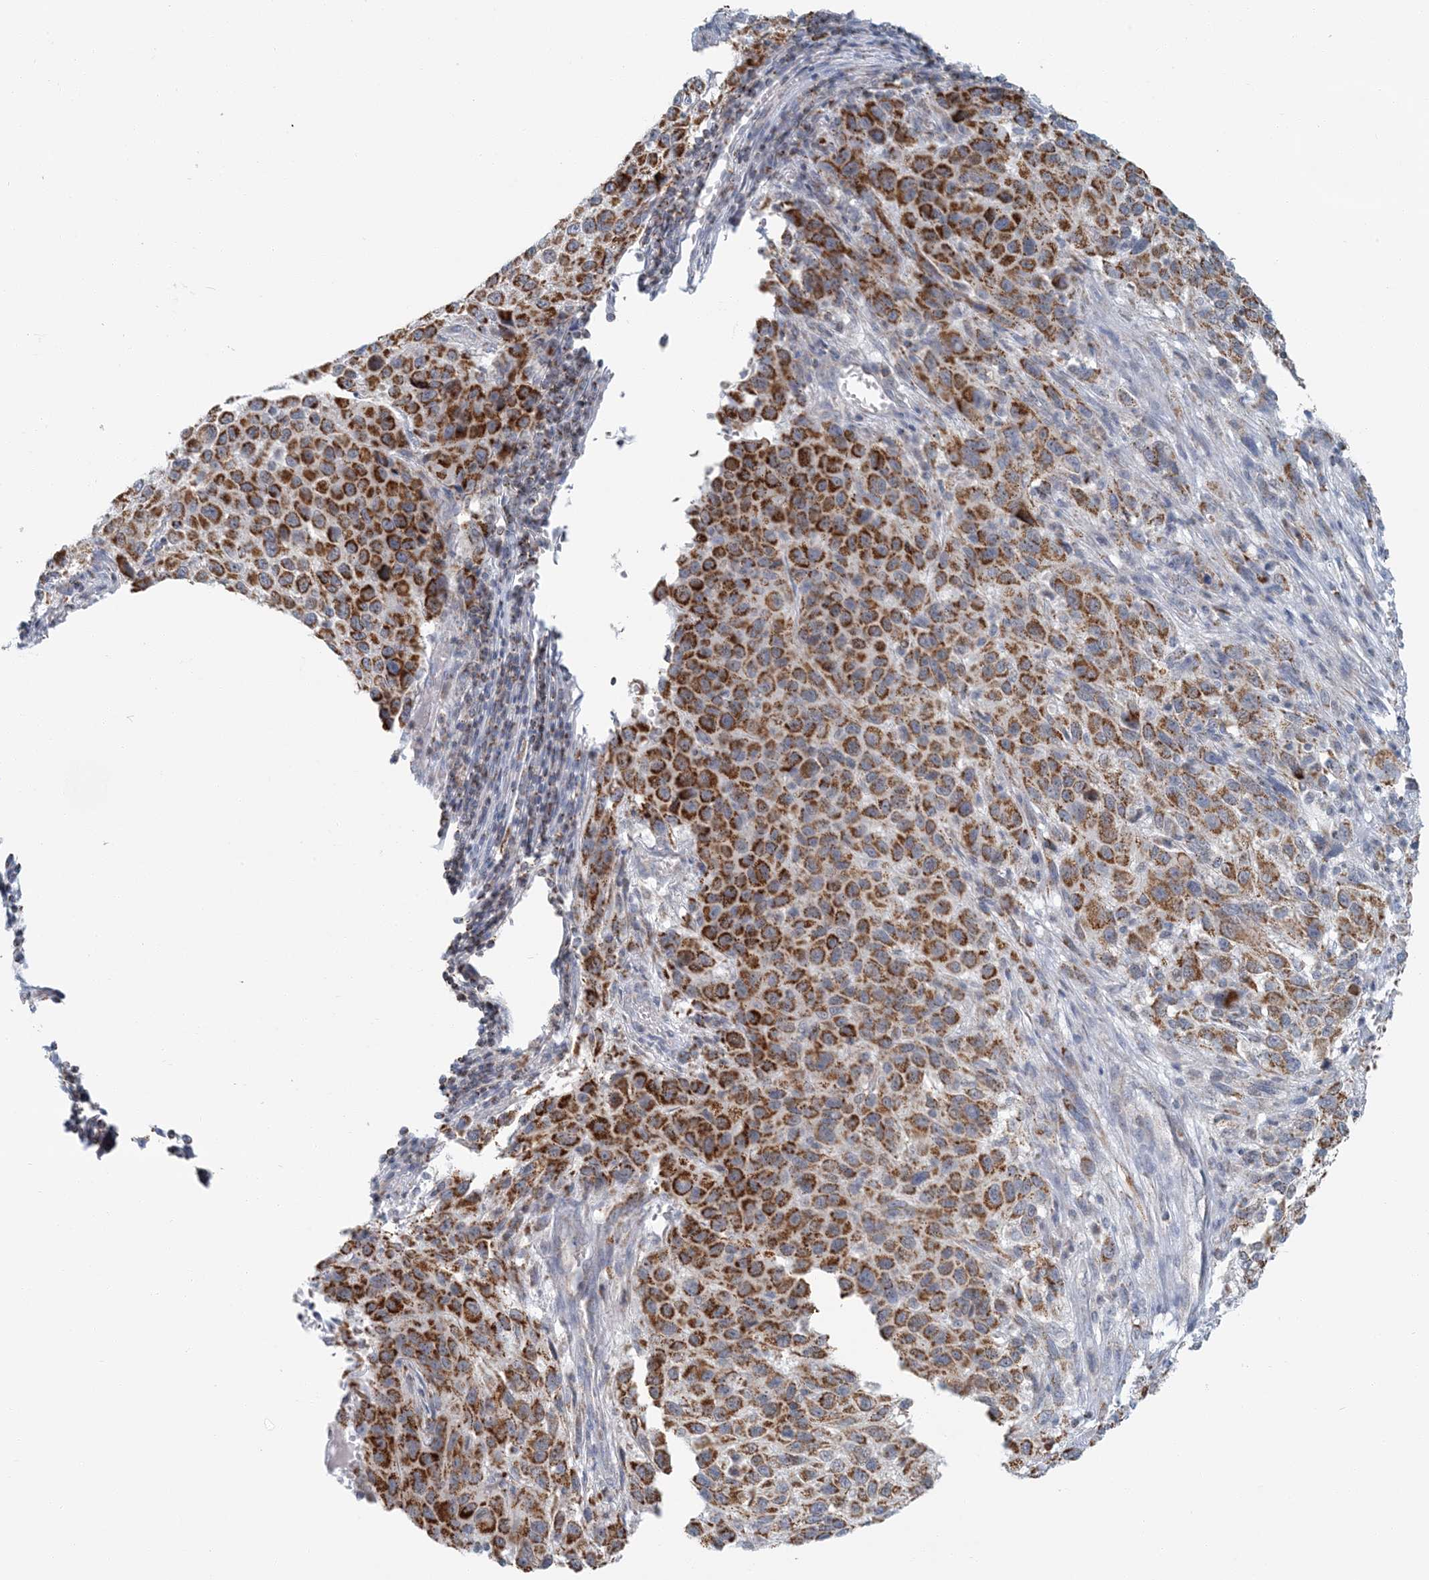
{"staining": {"intensity": "strong", "quantity": ">75%", "location": "cytoplasmic/membranous"}, "tissue": "melanoma", "cell_type": "Tumor cells", "image_type": "cancer", "snomed": [{"axis": "morphology", "description": "Malignant melanoma, Metastatic site"}, {"axis": "topography", "description": "Lymph node"}], "caption": "Tumor cells display strong cytoplasmic/membranous staining in approximately >75% of cells in melanoma.", "gene": "BDH1", "patient": {"sex": "male", "age": 61}}